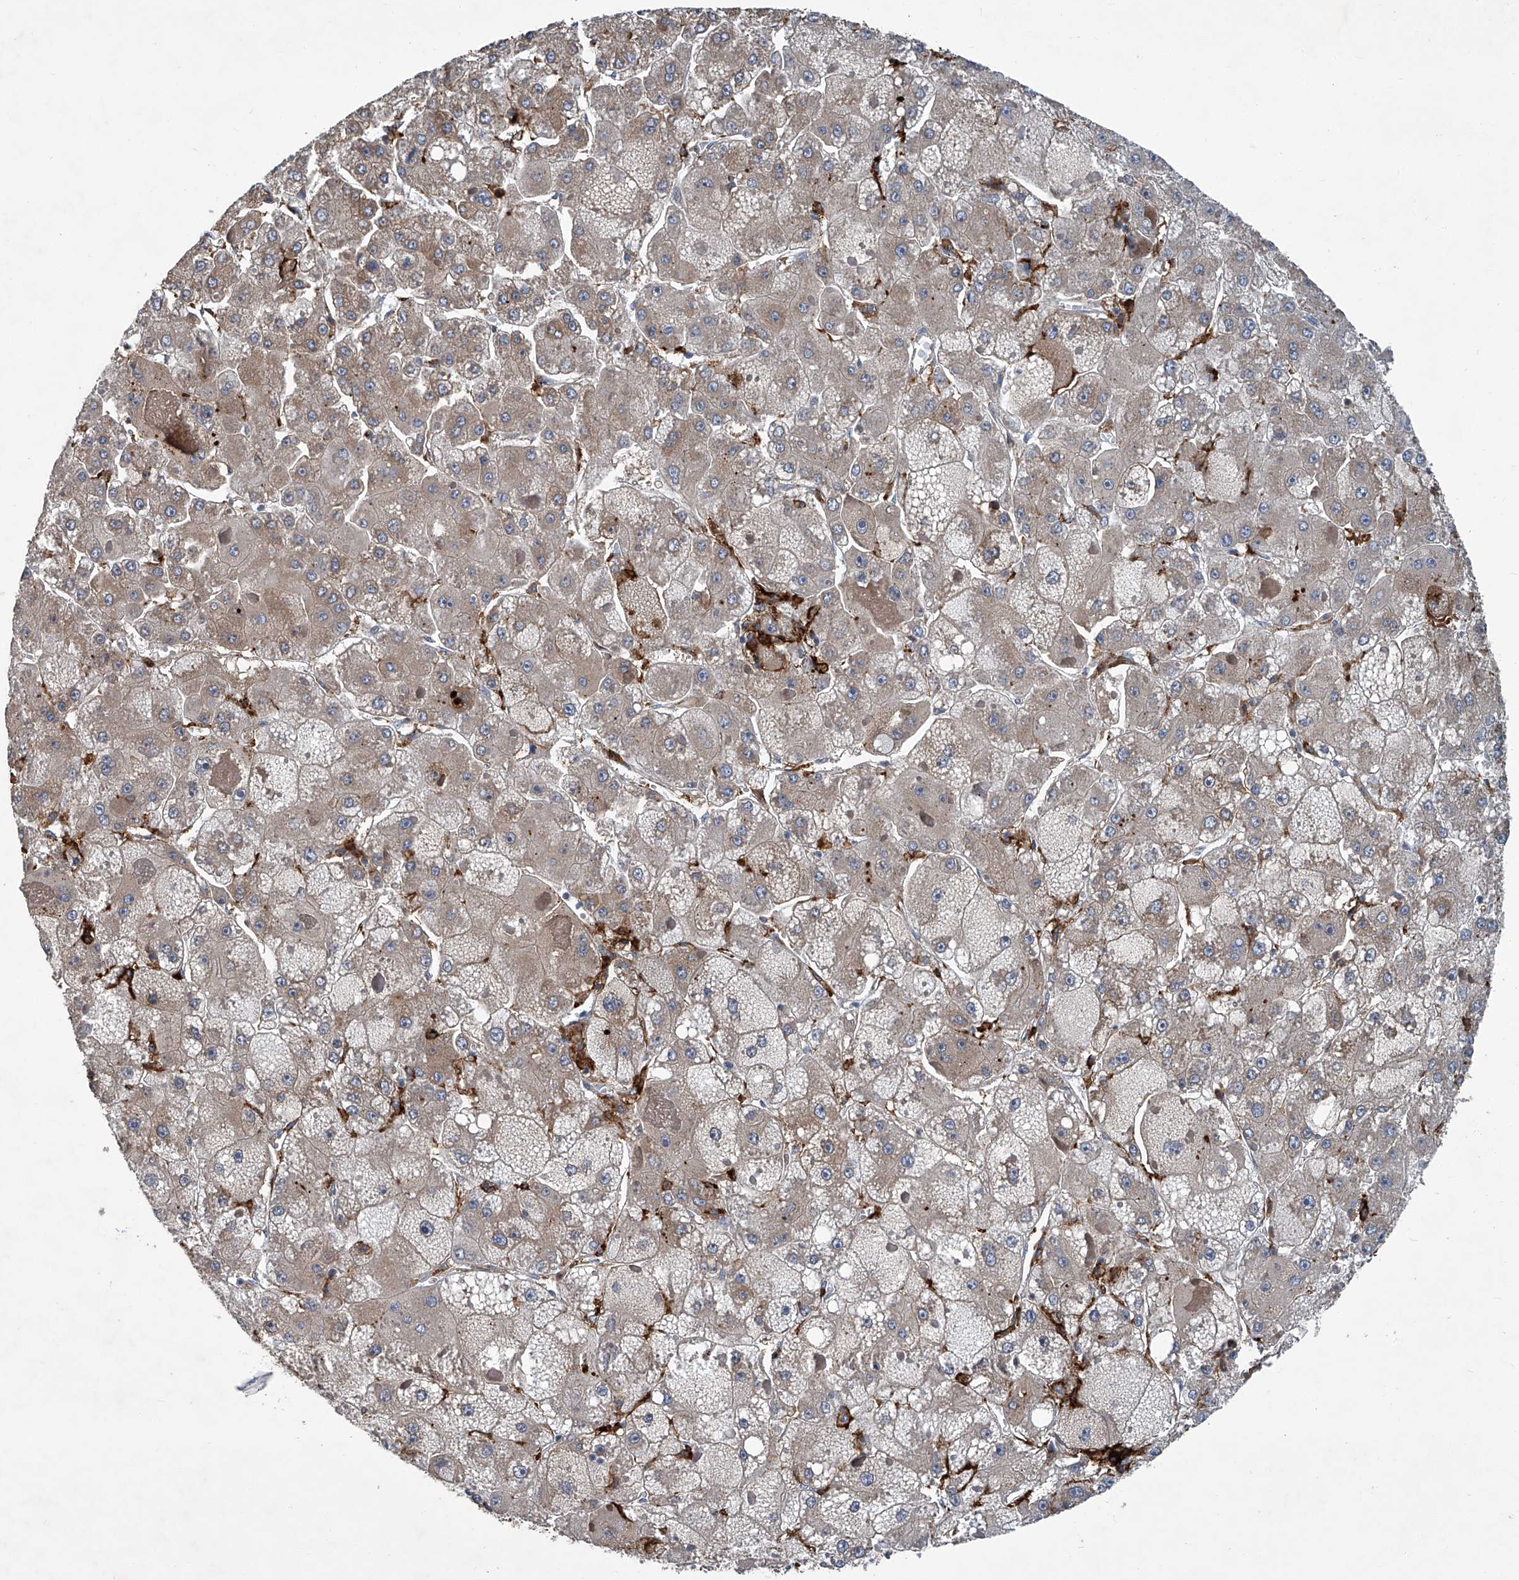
{"staining": {"intensity": "weak", "quantity": "25%-75%", "location": "cytoplasmic/membranous"}, "tissue": "liver cancer", "cell_type": "Tumor cells", "image_type": "cancer", "snomed": [{"axis": "morphology", "description": "Carcinoma, Hepatocellular, NOS"}, {"axis": "topography", "description": "Liver"}], "caption": "This histopathology image exhibits immunohistochemistry (IHC) staining of human hepatocellular carcinoma (liver), with low weak cytoplasmic/membranous staining in approximately 25%-75% of tumor cells.", "gene": "FAM167A", "patient": {"sex": "female", "age": 73}}